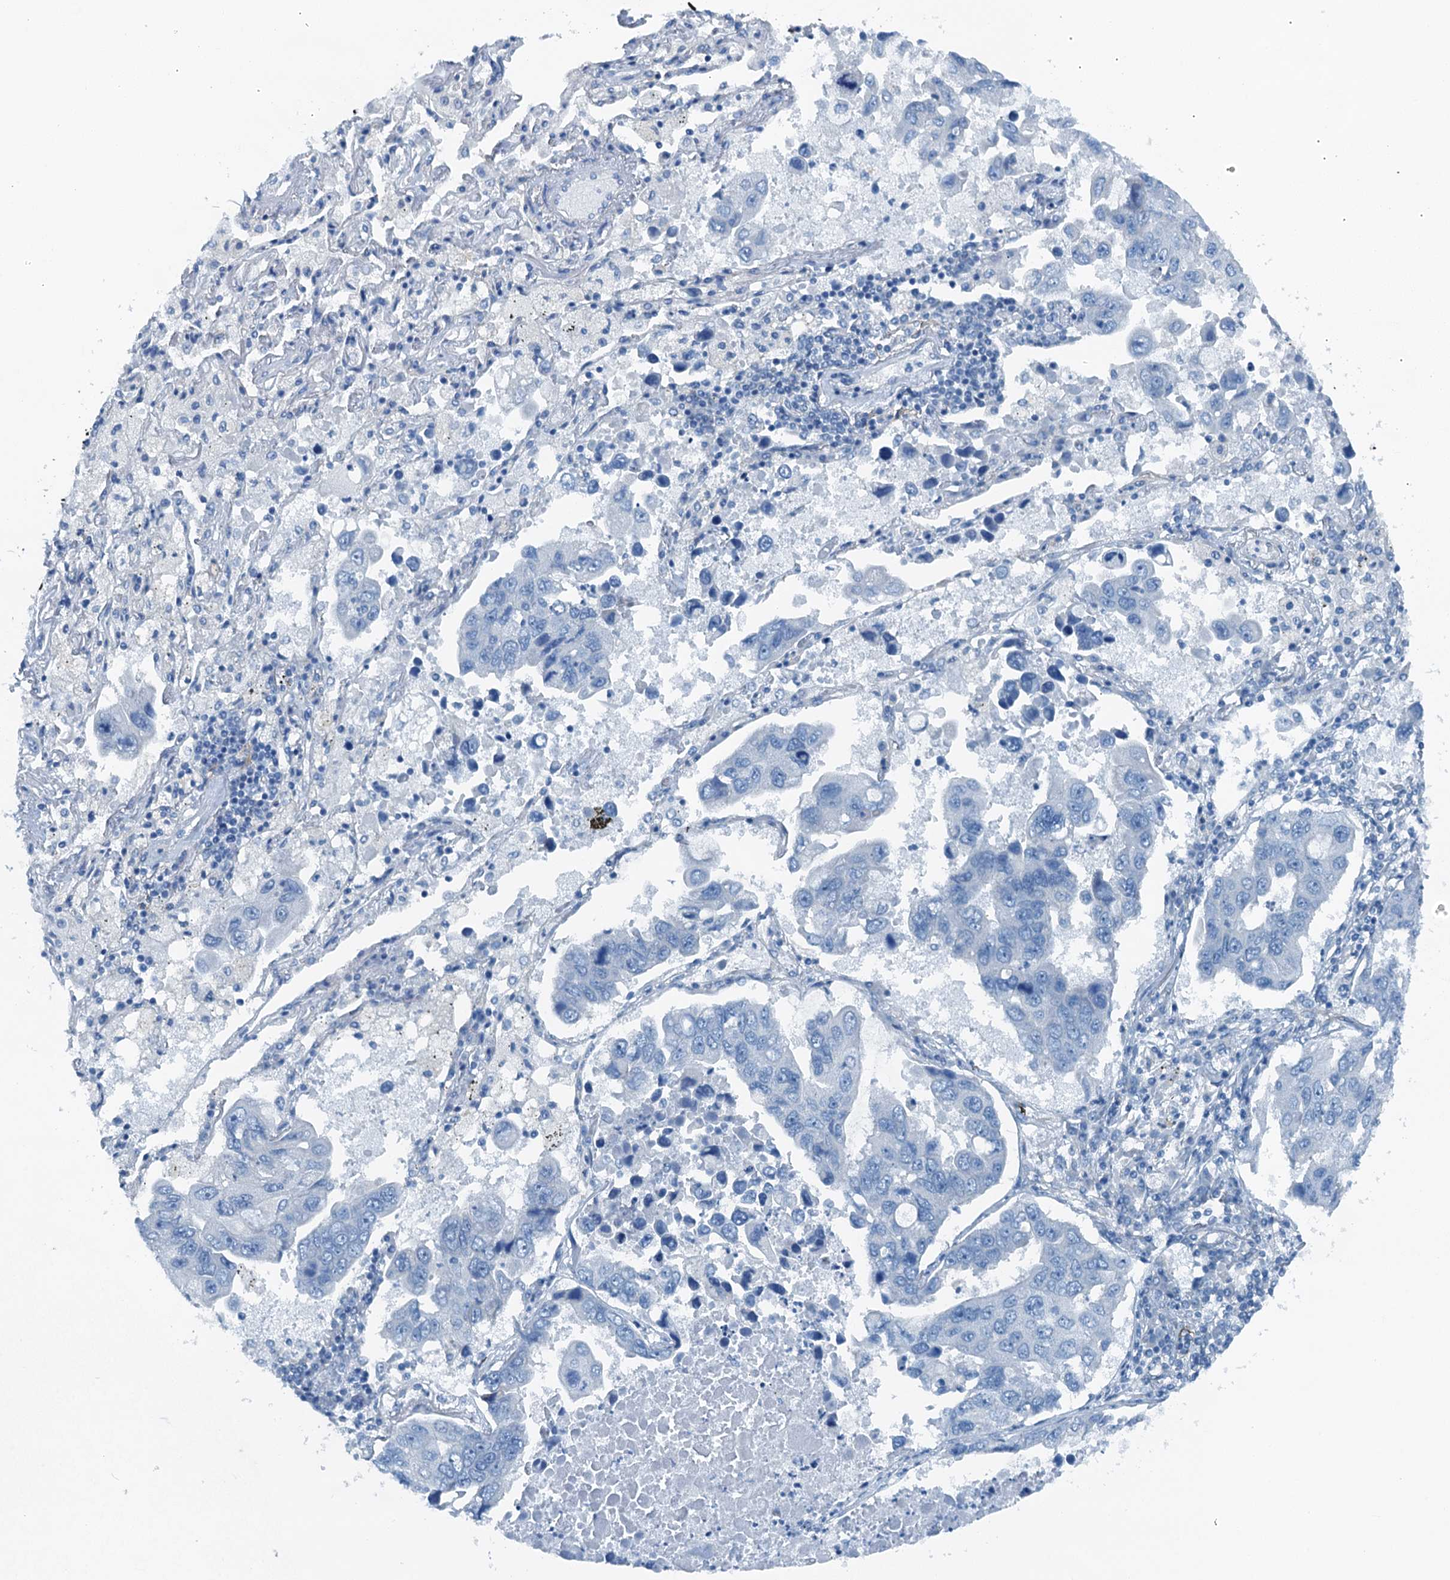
{"staining": {"intensity": "negative", "quantity": "none", "location": "none"}, "tissue": "lung cancer", "cell_type": "Tumor cells", "image_type": "cancer", "snomed": [{"axis": "morphology", "description": "Adenocarcinoma, NOS"}, {"axis": "topography", "description": "Lung"}], "caption": "DAB immunohistochemical staining of lung cancer (adenocarcinoma) displays no significant staining in tumor cells.", "gene": "TMOD2", "patient": {"sex": "male", "age": 64}}